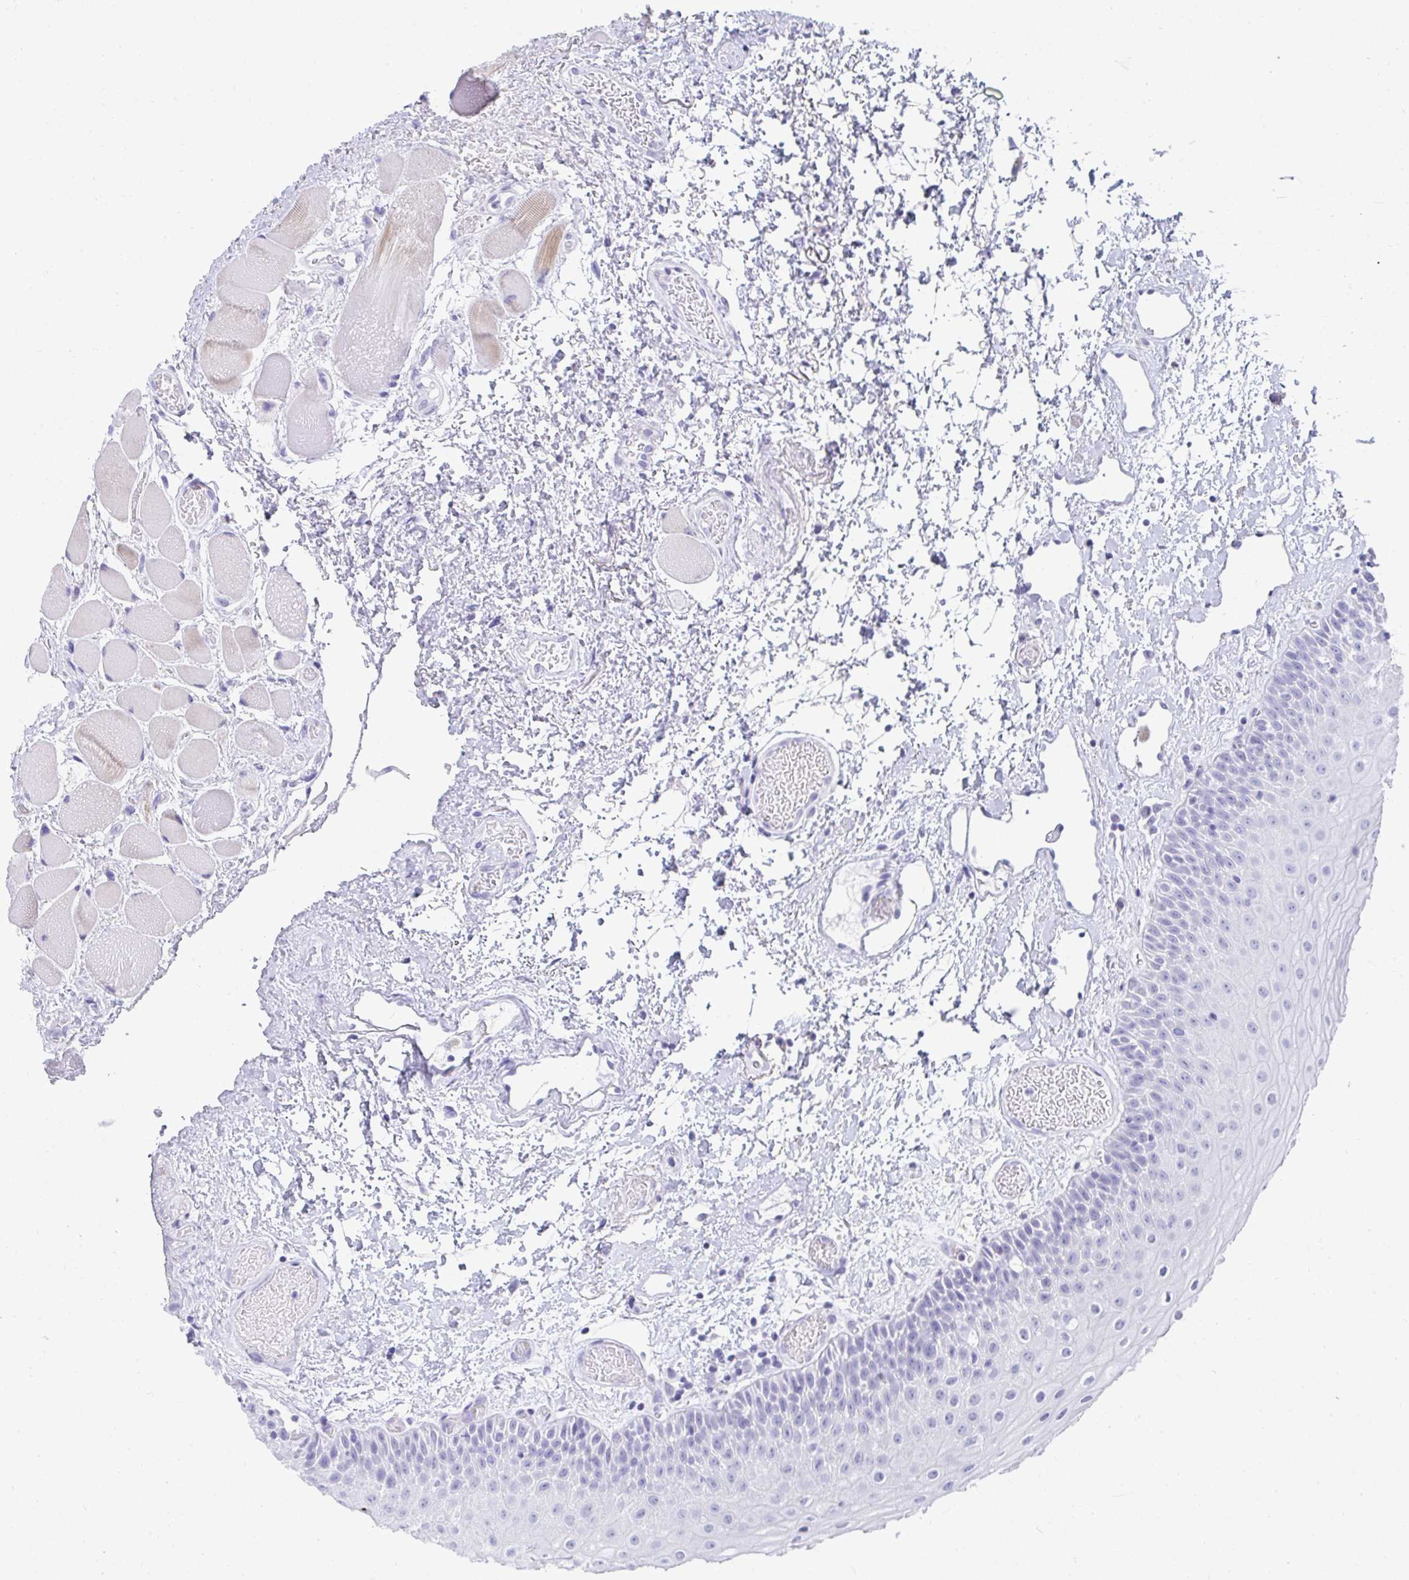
{"staining": {"intensity": "negative", "quantity": "none", "location": "none"}, "tissue": "oral mucosa", "cell_type": "Squamous epithelial cells", "image_type": "normal", "snomed": [{"axis": "morphology", "description": "Normal tissue, NOS"}, {"axis": "topography", "description": "Oral tissue"}], "caption": "There is no significant expression in squamous epithelial cells of oral mucosa. Brightfield microscopy of IHC stained with DAB (brown) and hematoxylin (blue), captured at high magnification.", "gene": "RLF", "patient": {"sex": "female", "age": 82}}